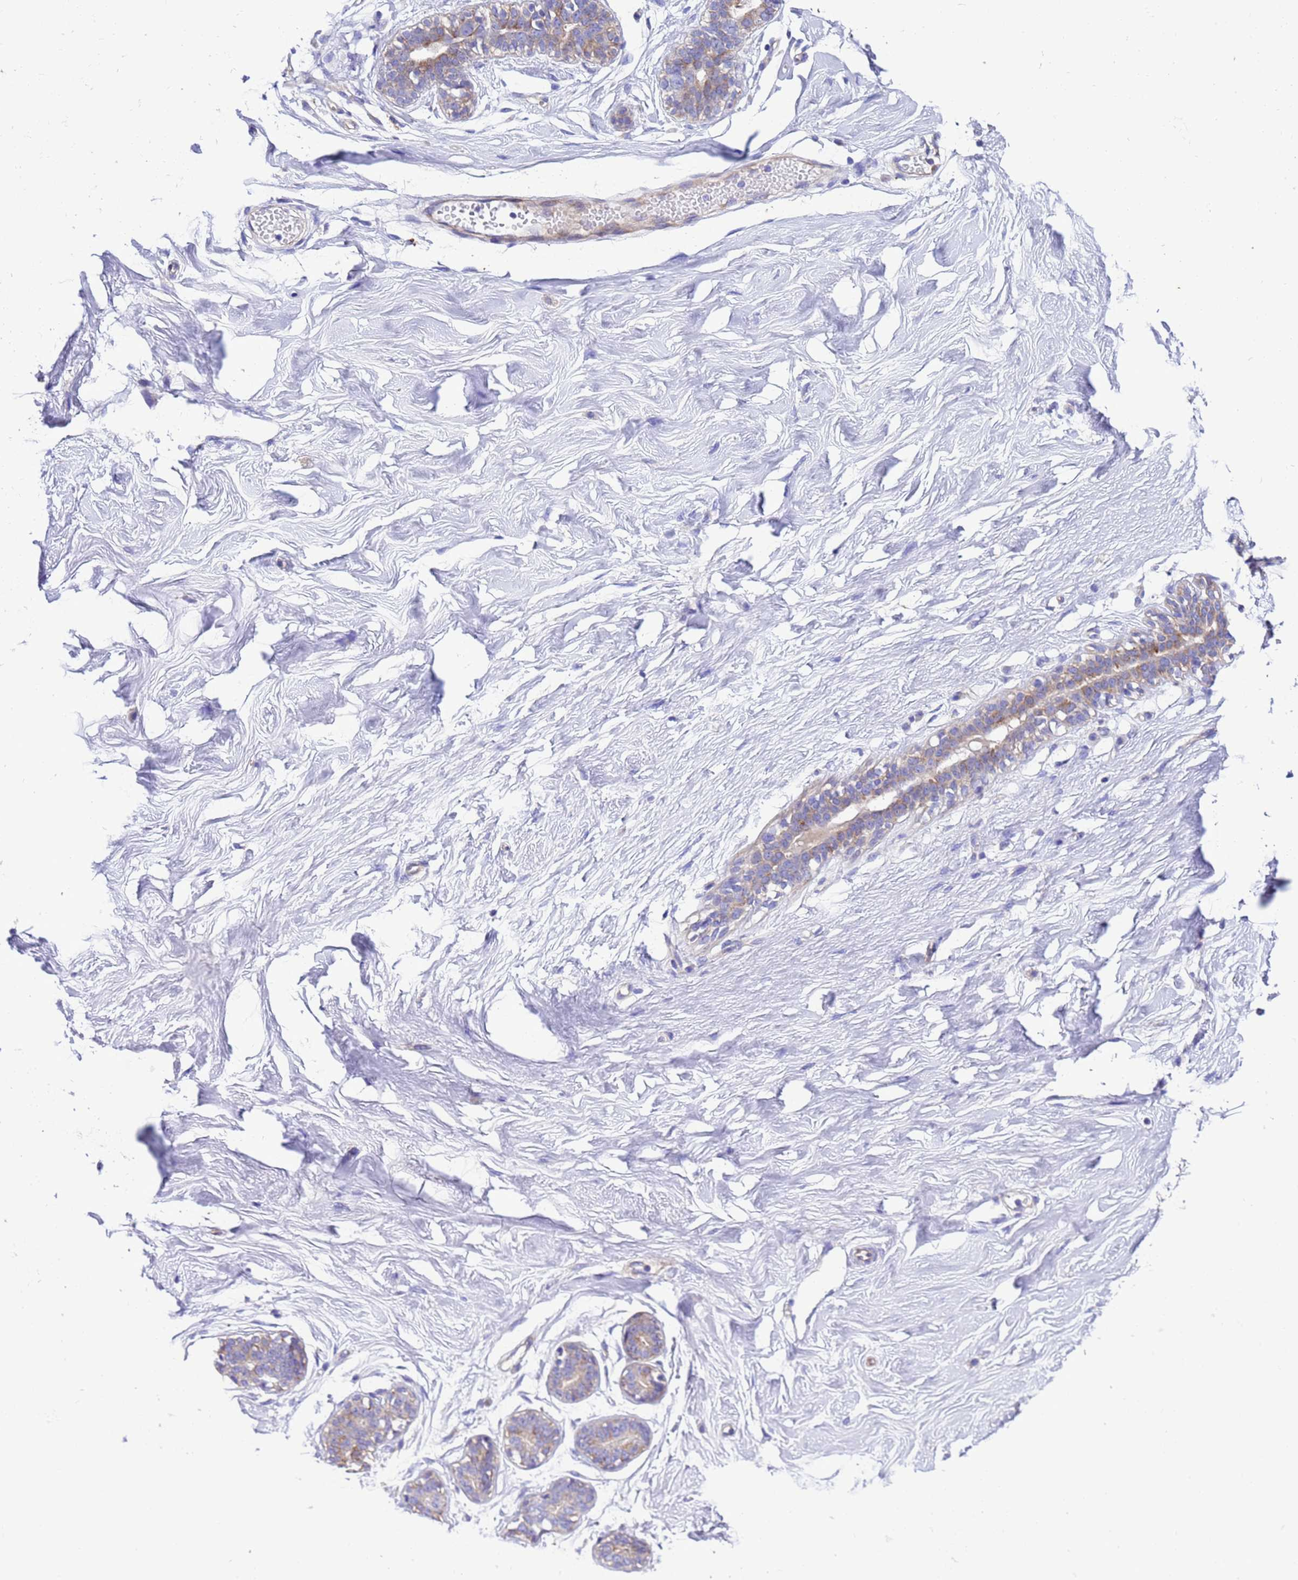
{"staining": {"intensity": "negative", "quantity": "none", "location": "none"}, "tissue": "breast", "cell_type": "Adipocytes", "image_type": "normal", "snomed": [{"axis": "morphology", "description": "Normal tissue, NOS"}, {"axis": "morphology", "description": "Adenoma, NOS"}, {"axis": "topography", "description": "Breast"}], "caption": "Immunohistochemistry histopathology image of normal breast: human breast stained with DAB (3,3'-diaminobenzidine) reveals no significant protein expression in adipocytes.", "gene": "KICS2", "patient": {"sex": "female", "age": 23}}